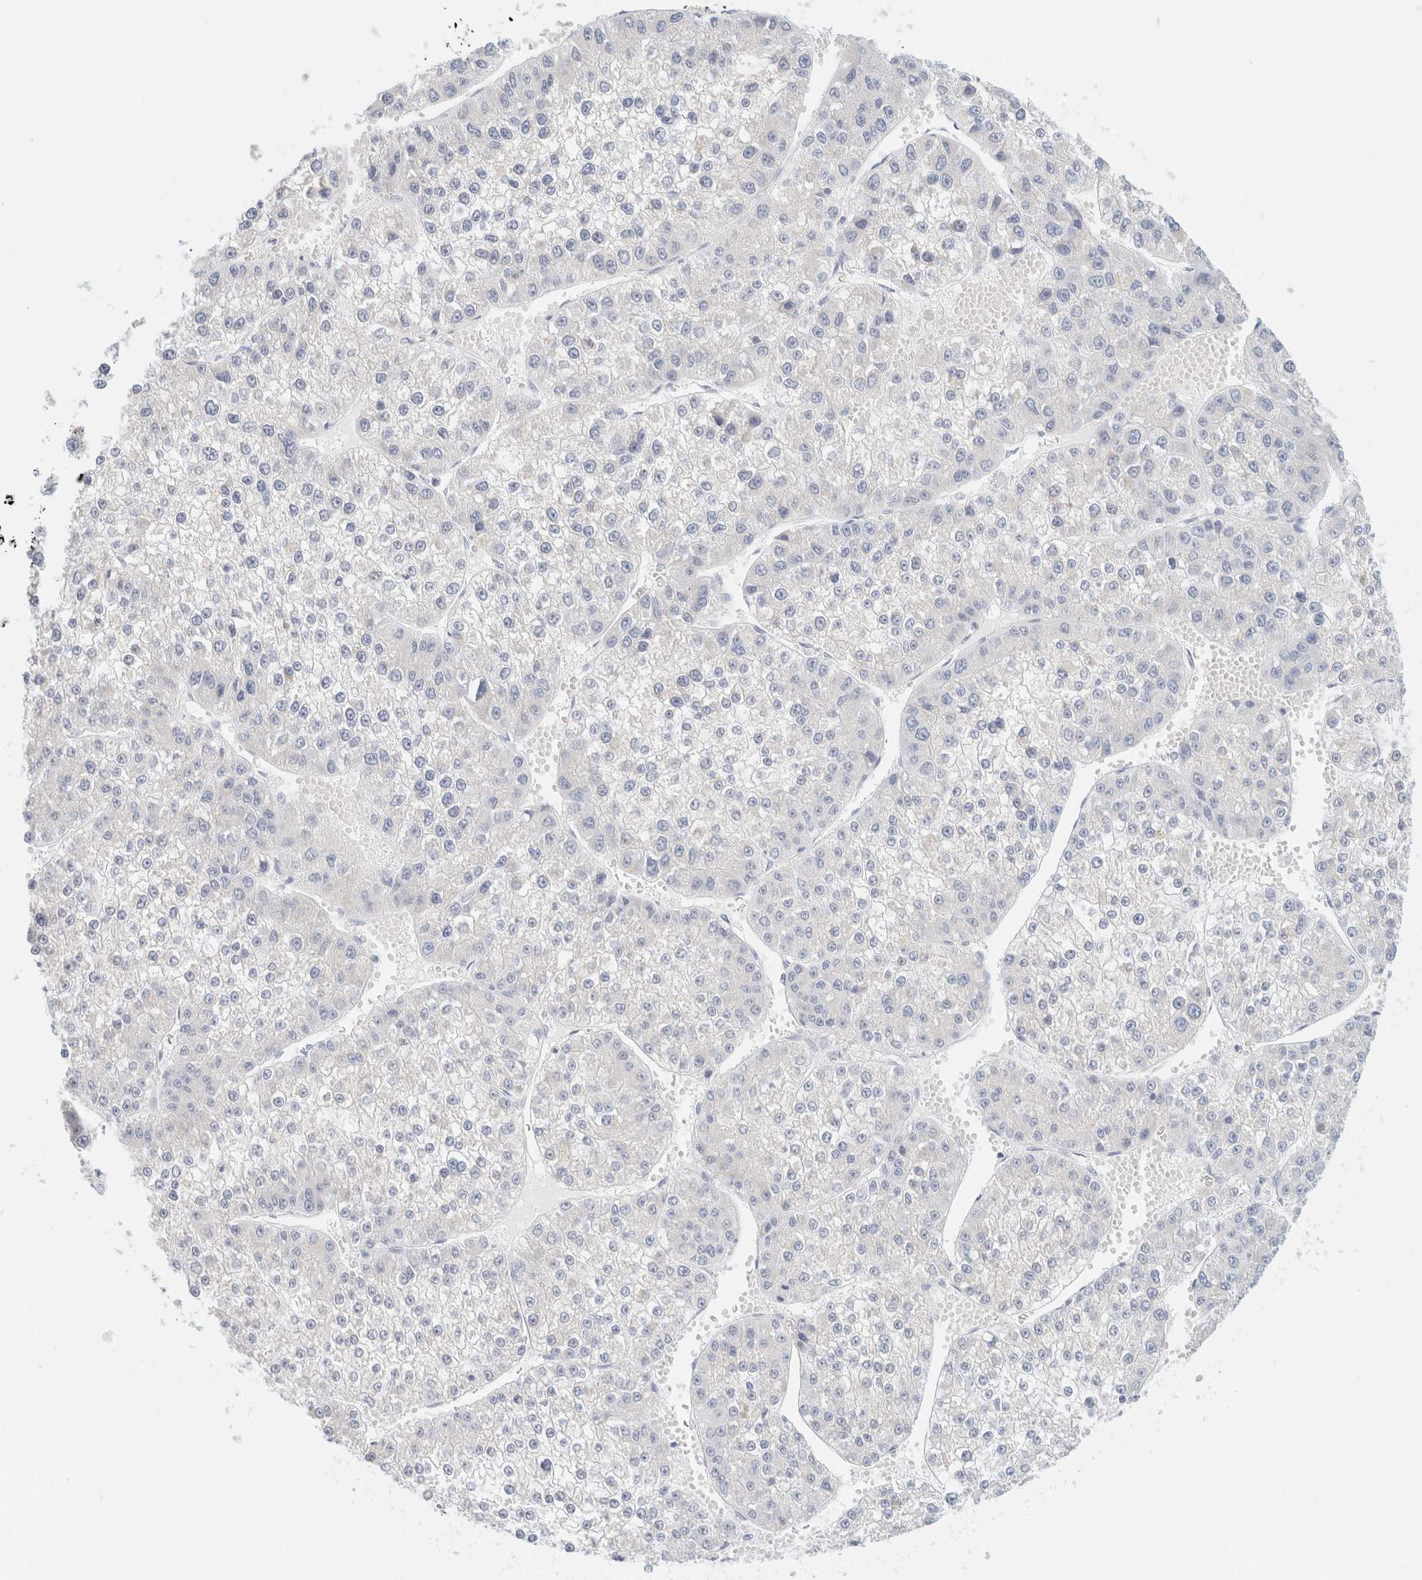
{"staining": {"intensity": "negative", "quantity": "none", "location": "none"}, "tissue": "liver cancer", "cell_type": "Tumor cells", "image_type": "cancer", "snomed": [{"axis": "morphology", "description": "Carcinoma, Hepatocellular, NOS"}, {"axis": "topography", "description": "Liver"}], "caption": "The histopathology image demonstrates no staining of tumor cells in liver cancer (hepatocellular carcinoma).", "gene": "KRT20", "patient": {"sex": "female", "age": 73}}